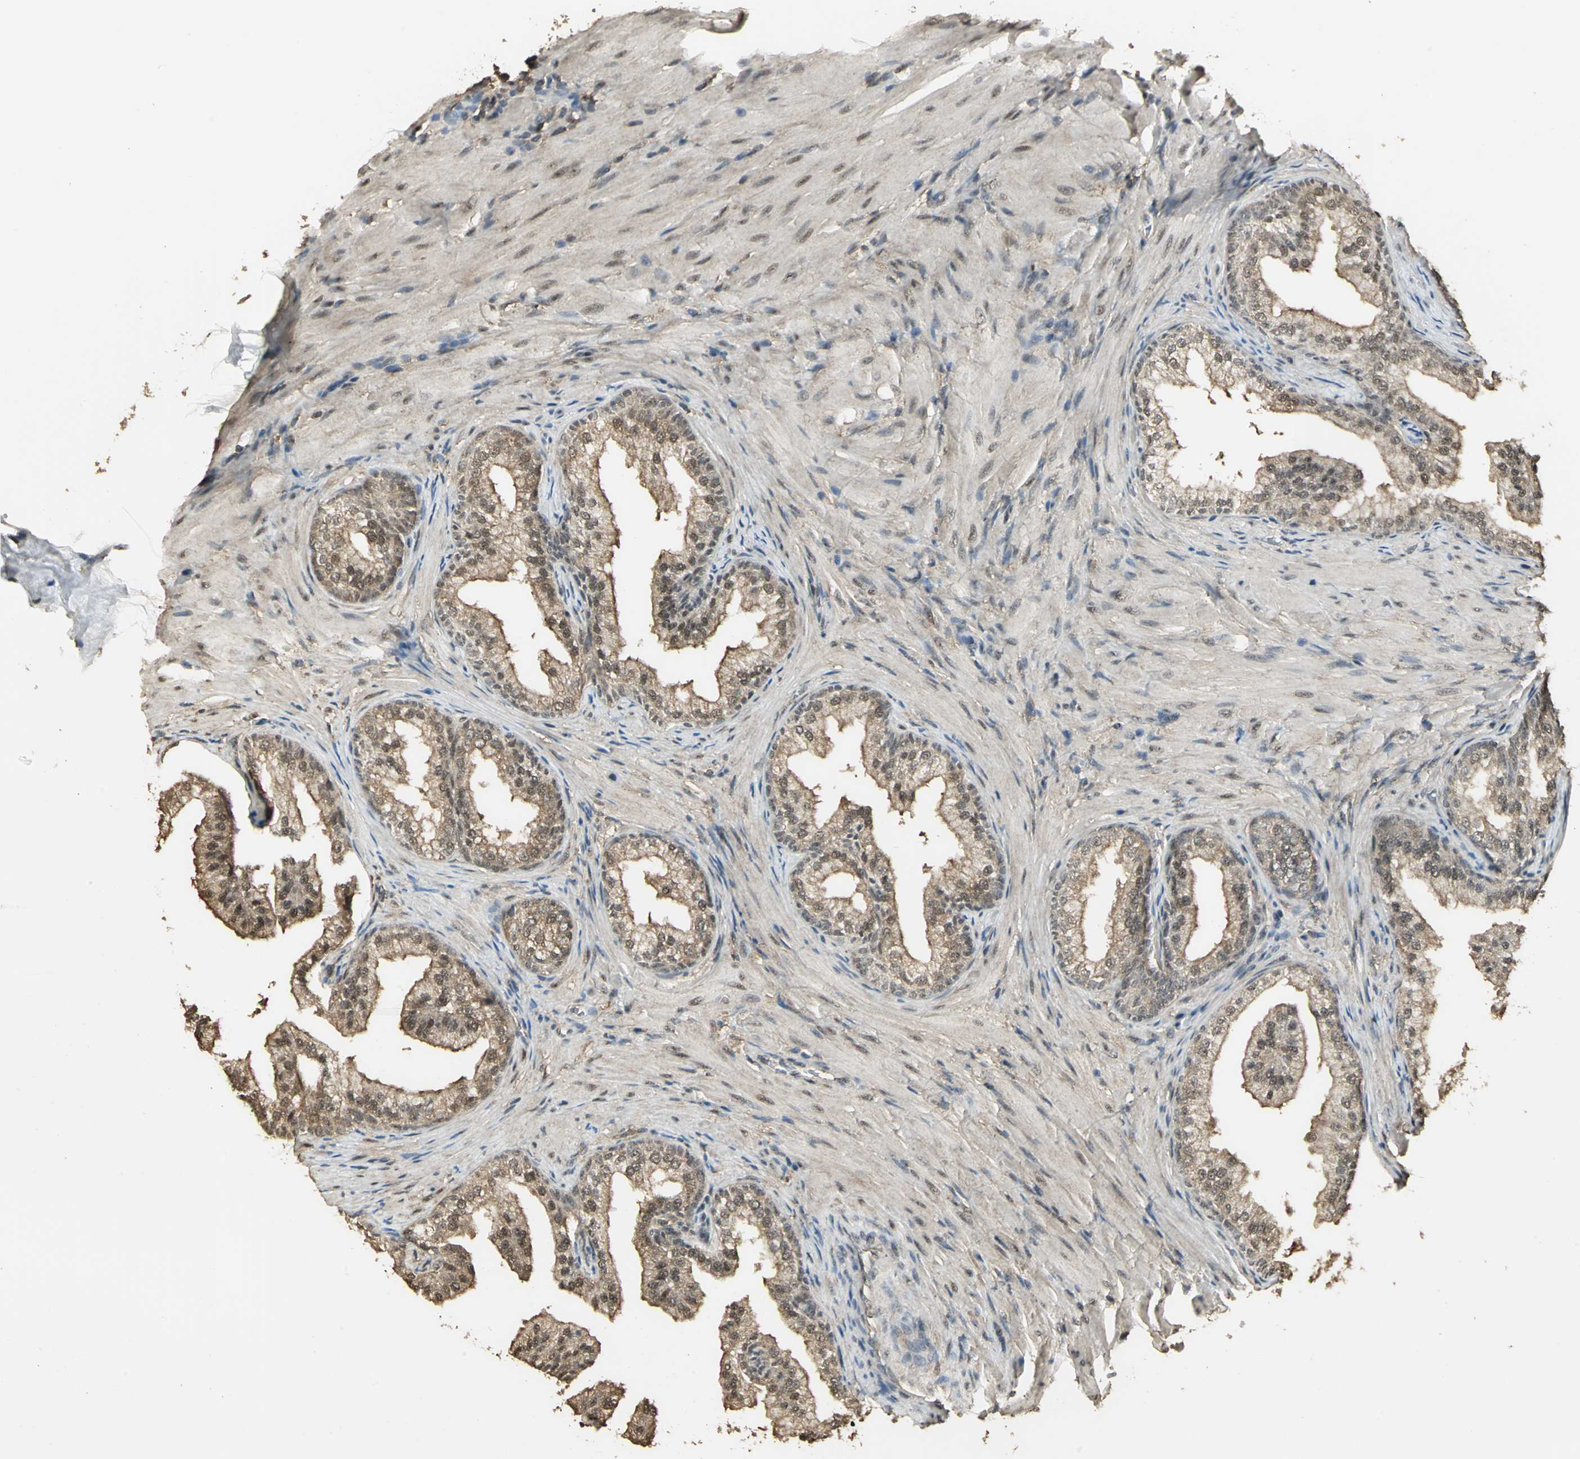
{"staining": {"intensity": "moderate", "quantity": ">75%", "location": "cytoplasmic/membranous"}, "tissue": "prostate", "cell_type": "Glandular cells", "image_type": "normal", "snomed": [{"axis": "morphology", "description": "Normal tissue, NOS"}, {"axis": "topography", "description": "Prostate"}], "caption": "This image shows immunohistochemistry (IHC) staining of benign human prostate, with medium moderate cytoplasmic/membranous staining in approximately >75% of glandular cells.", "gene": "UCHL5", "patient": {"sex": "male", "age": 76}}